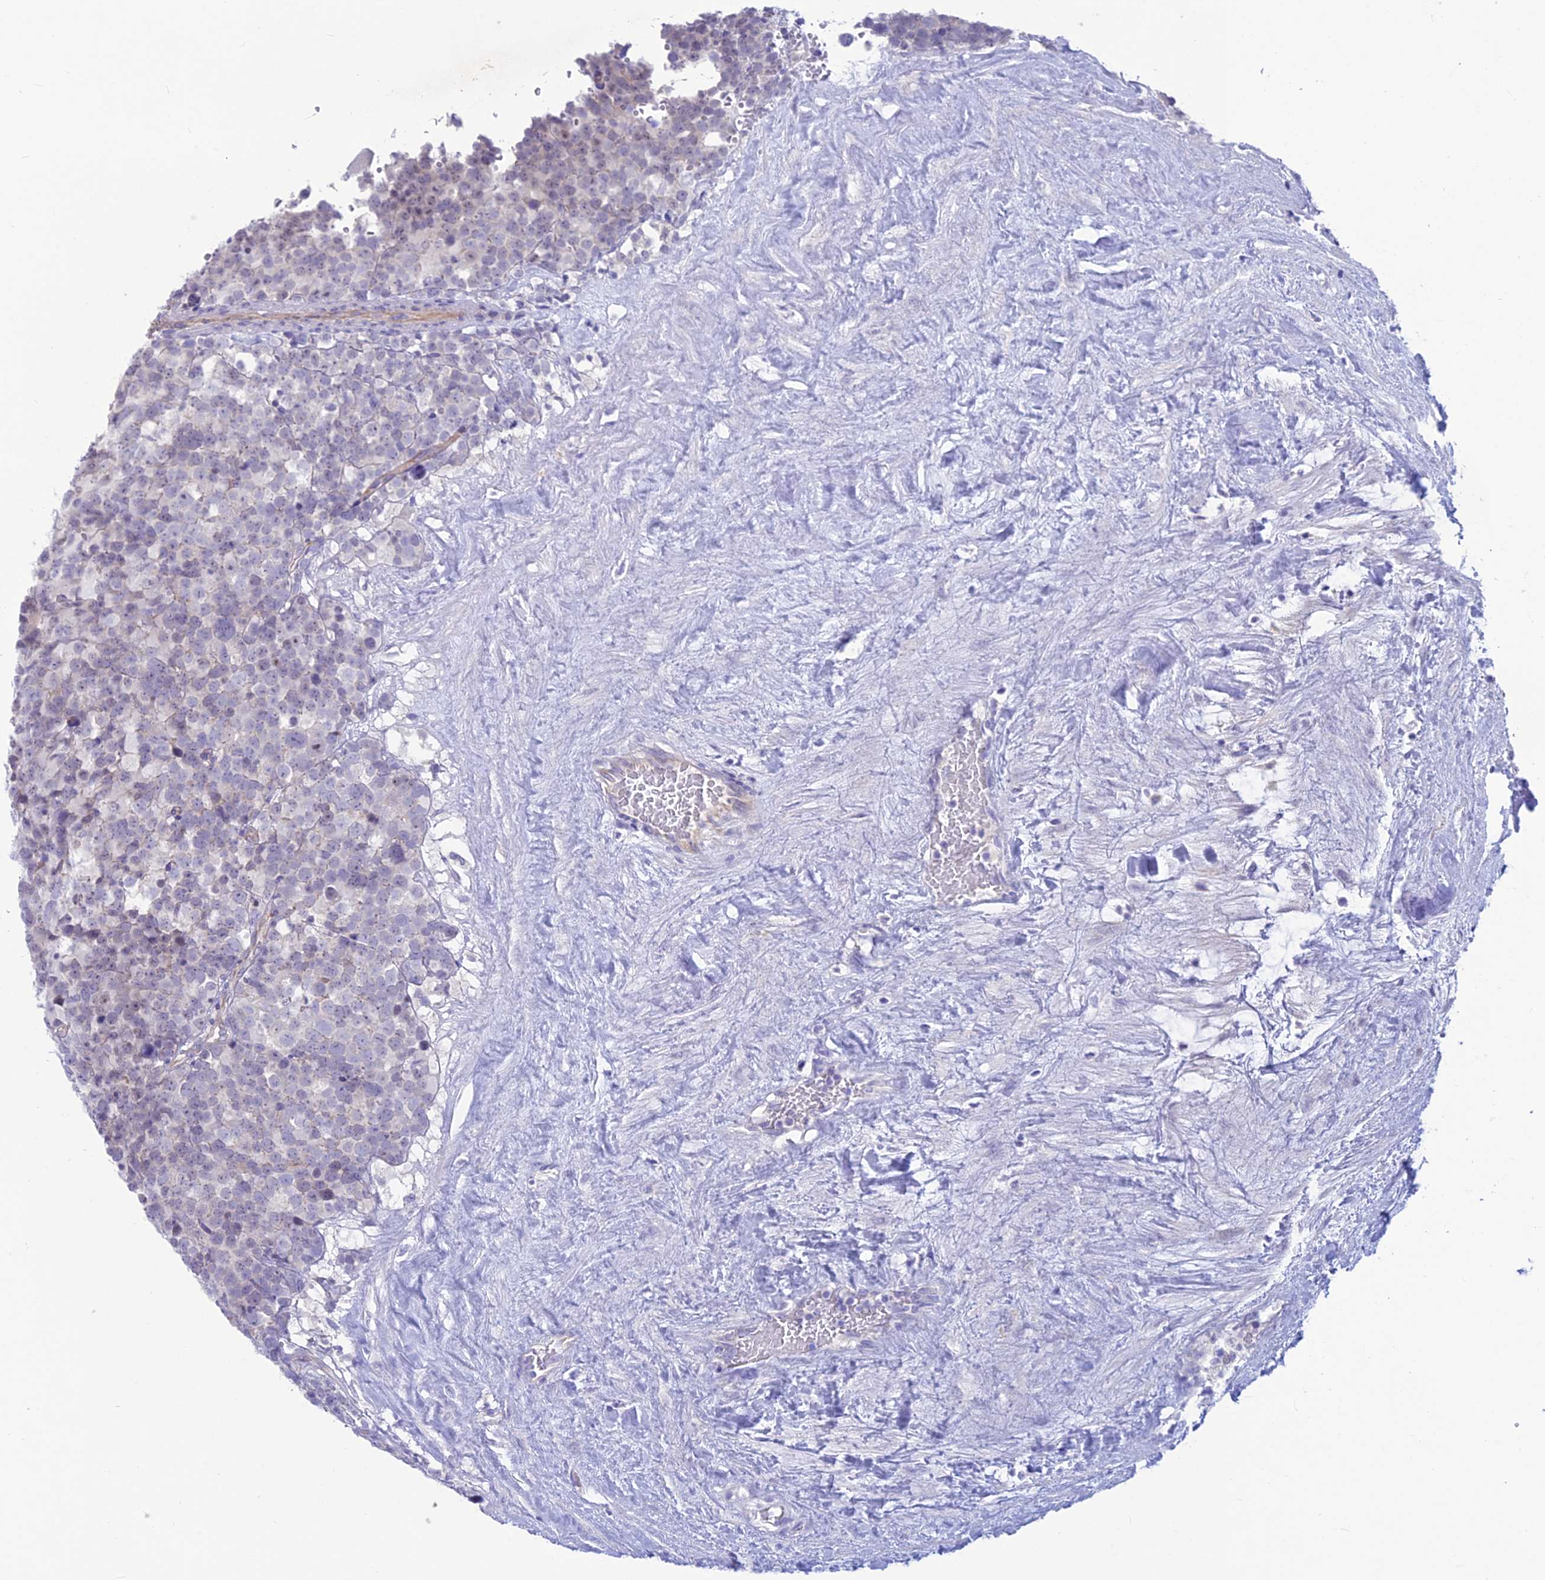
{"staining": {"intensity": "negative", "quantity": "none", "location": "none"}, "tissue": "testis cancer", "cell_type": "Tumor cells", "image_type": "cancer", "snomed": [{"axis": "morphology", "description": "Seminoma, NOS"}, {"axis": "topography", "description": "Testis"}], "caption": "Testis cancer stained for a protein using IHC displays no staining tumor cells.", "gene": "SNTN", "patient": {"sex": "male", "age": 71}}